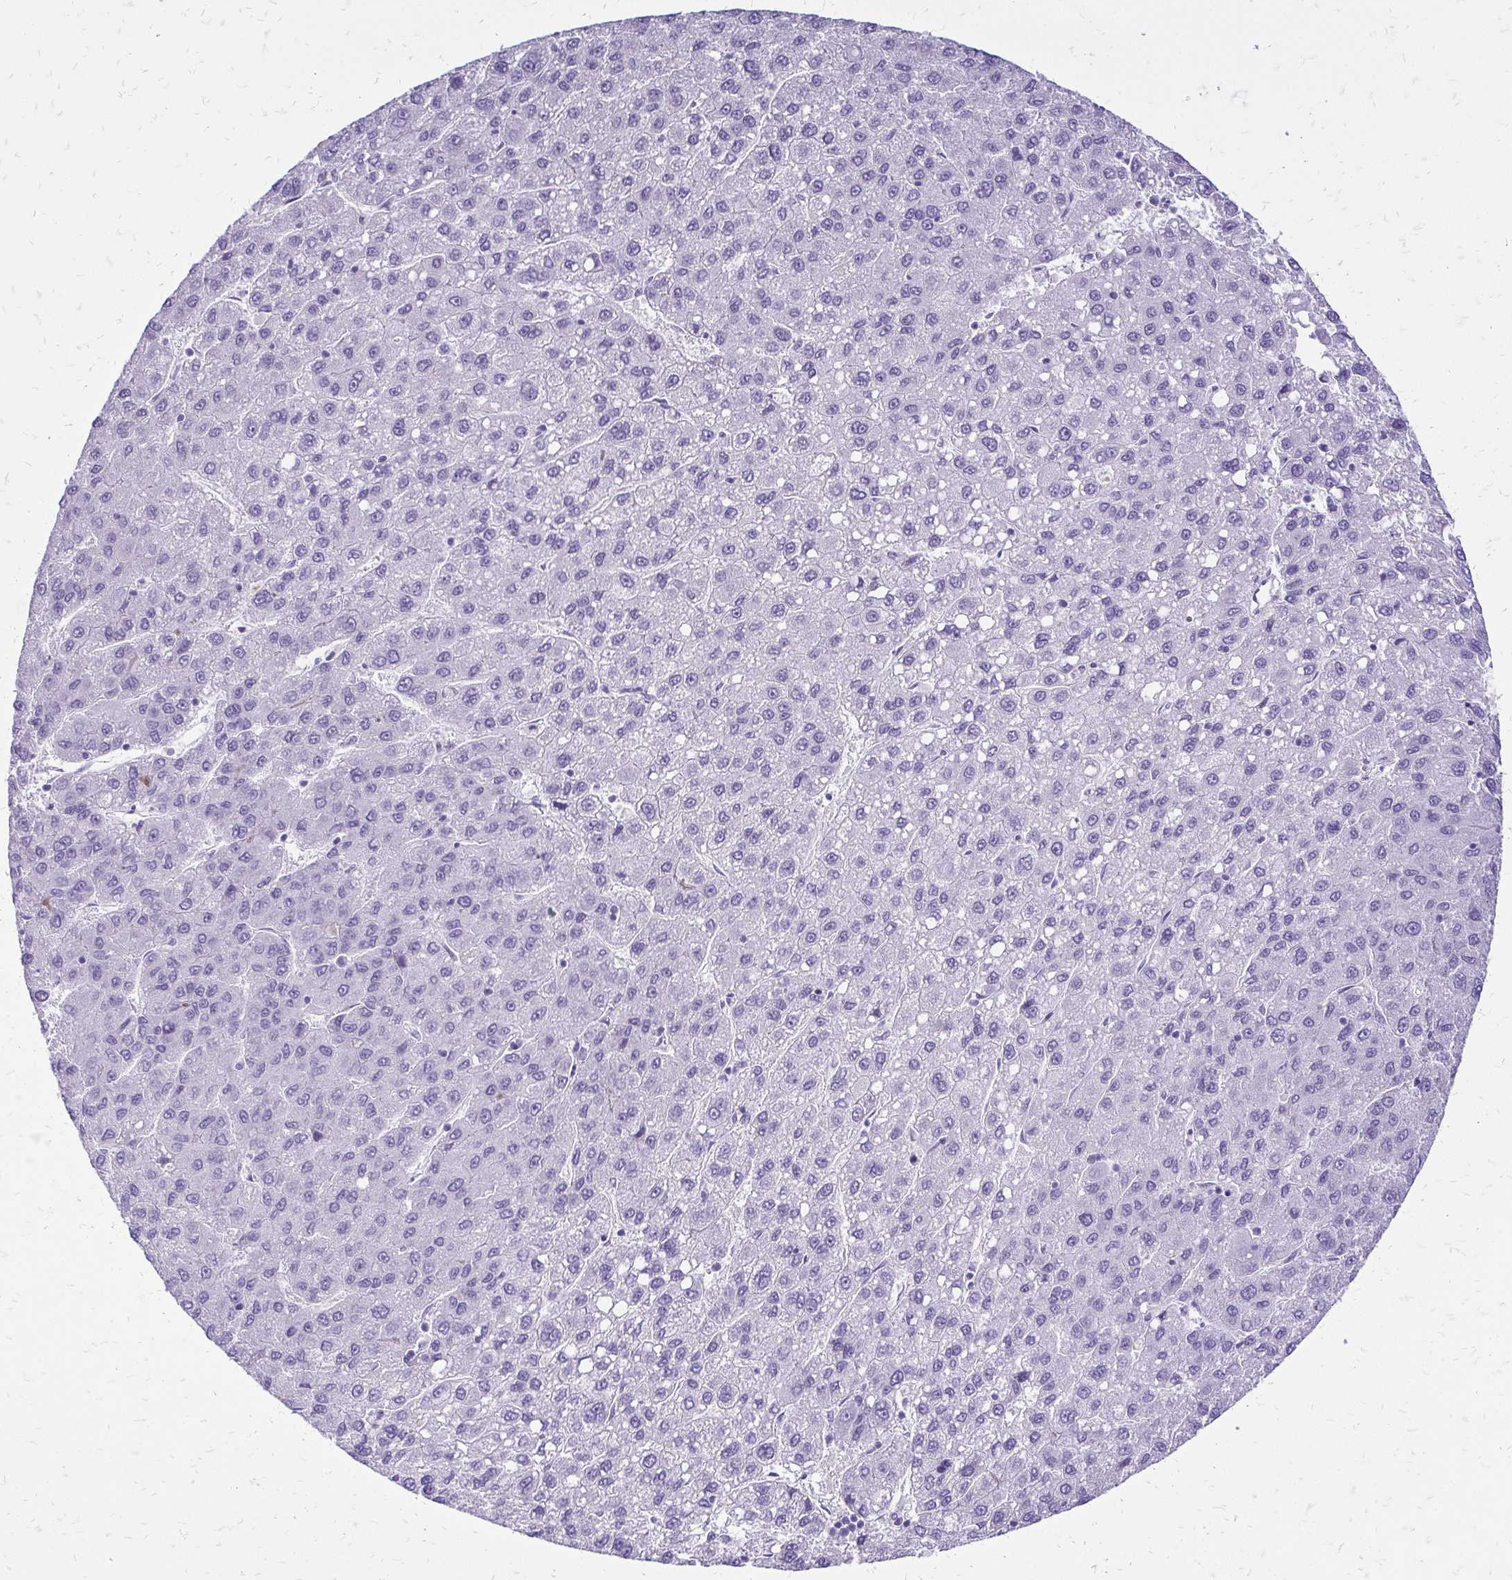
{"staining": {"intensity": "negative", "quantity": "none", "location": "none"}, "tissue": "liver cancer", "cell_type": "Tumor cells", "image_type": "cancer", "snomed": [{"axis": "morphology", "description": "Carcinoma, Hepatocellular, NOS"}, {"axis": "topography", "description": "Liver"}], "caption": "DAB immunohistochemical staining of liver cancer (hepatocellular carcinoma) shows no significant expression in tumor cells.", "gene": "SLC32A1", "patient": {"sex": "female", "age": 82}}